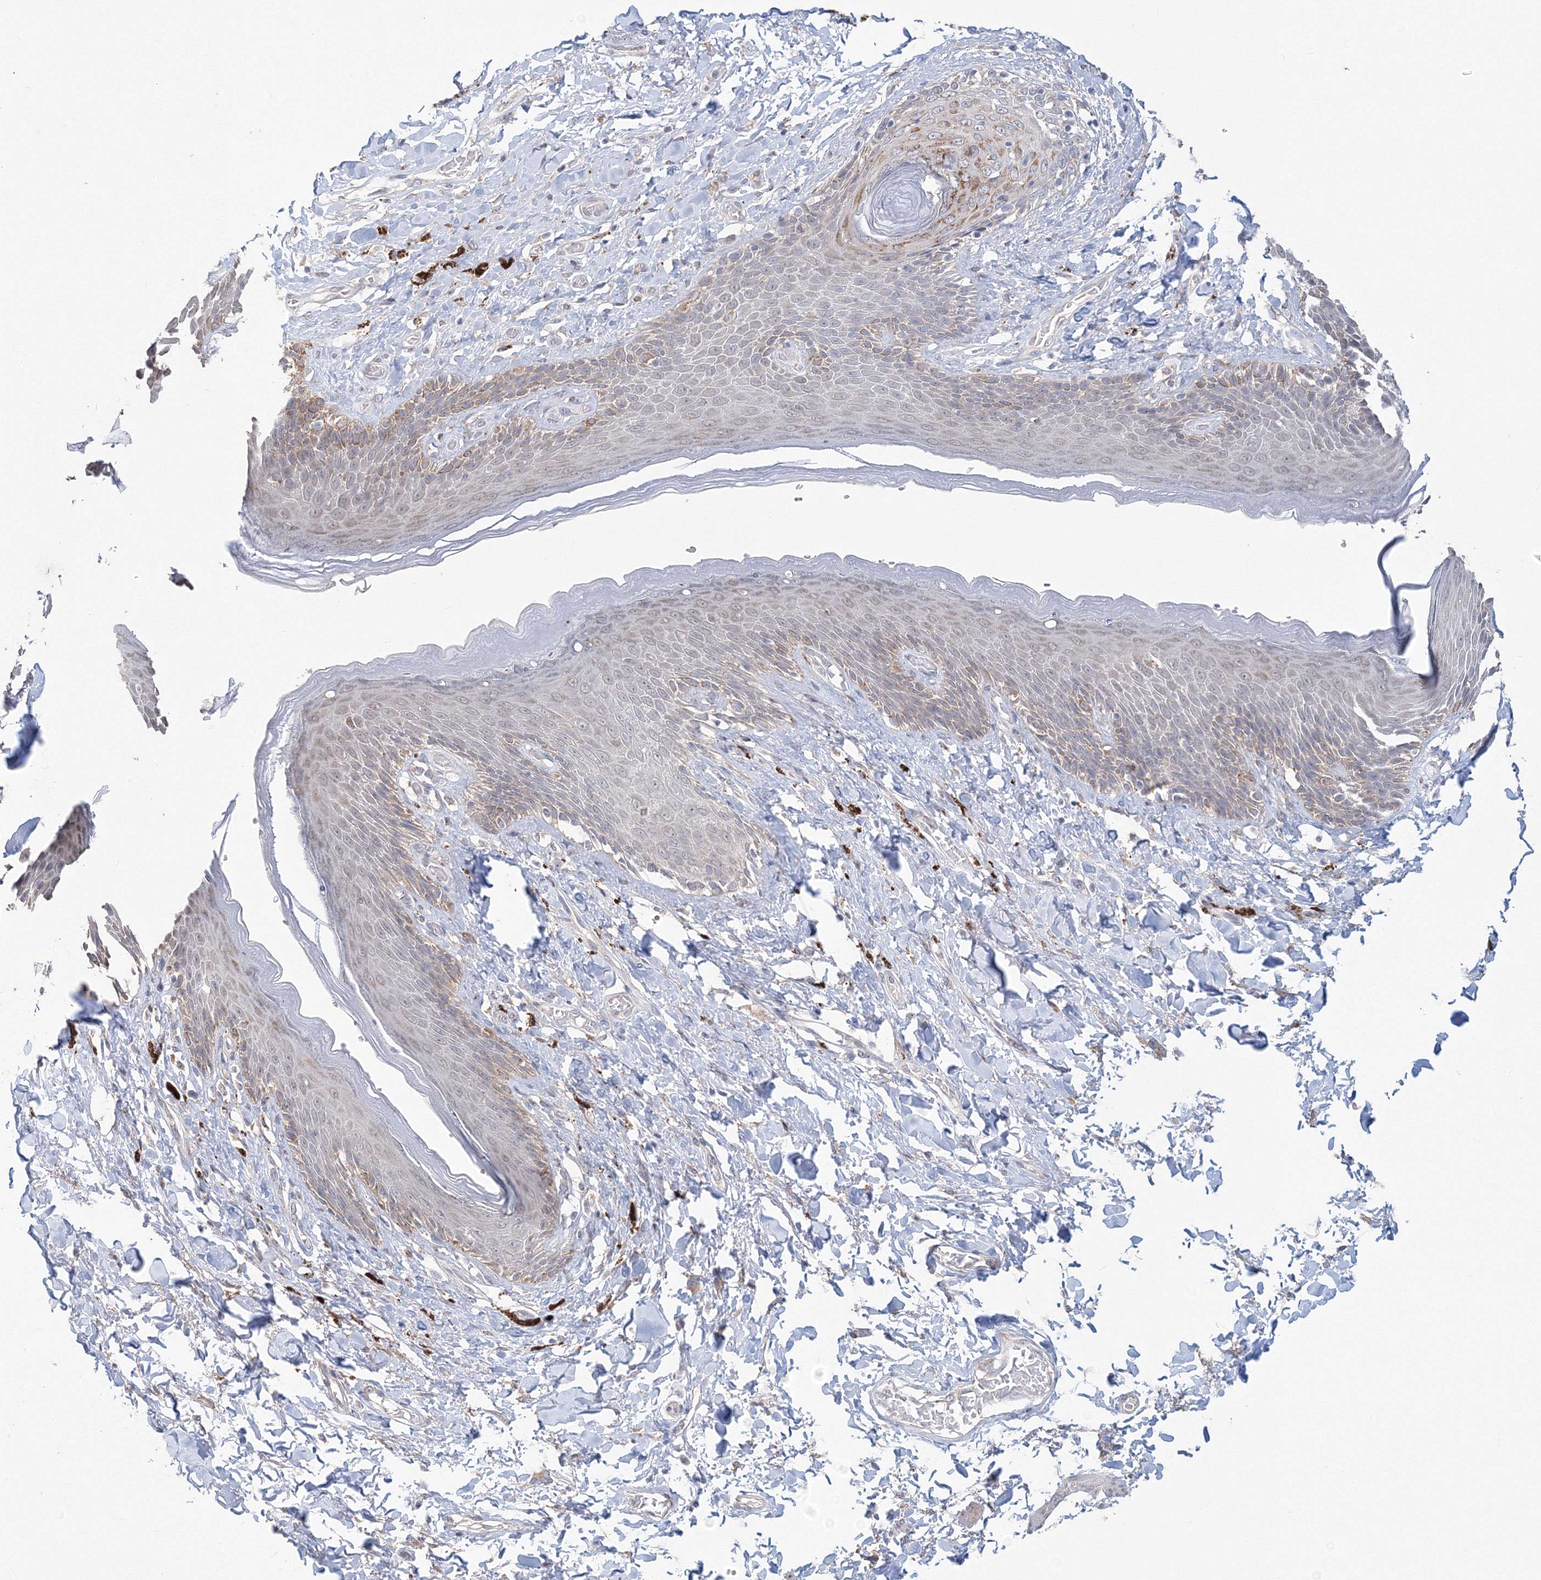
{"staining": {"intensity": "moderate", "quantity": "<25%", "location": "cytoplasmic/membranous"}, "tissue": "skin", "cell_type": "Epidermal cells", "image_type": "normal", "snomed": [{"axis": "morphology", "description": "Normal tissue, NOS"}, {"axis": "topography", "description": "Anal"}], "caption": "Approximately <25% of epidermal cells in normal human skin demonstrate moderate cytoplasmic/membranous protein positivity as visualized by brown immunohistochemical staining.", "gene": "DHRS12", "patient": {"sex": "female", "age": 78}}